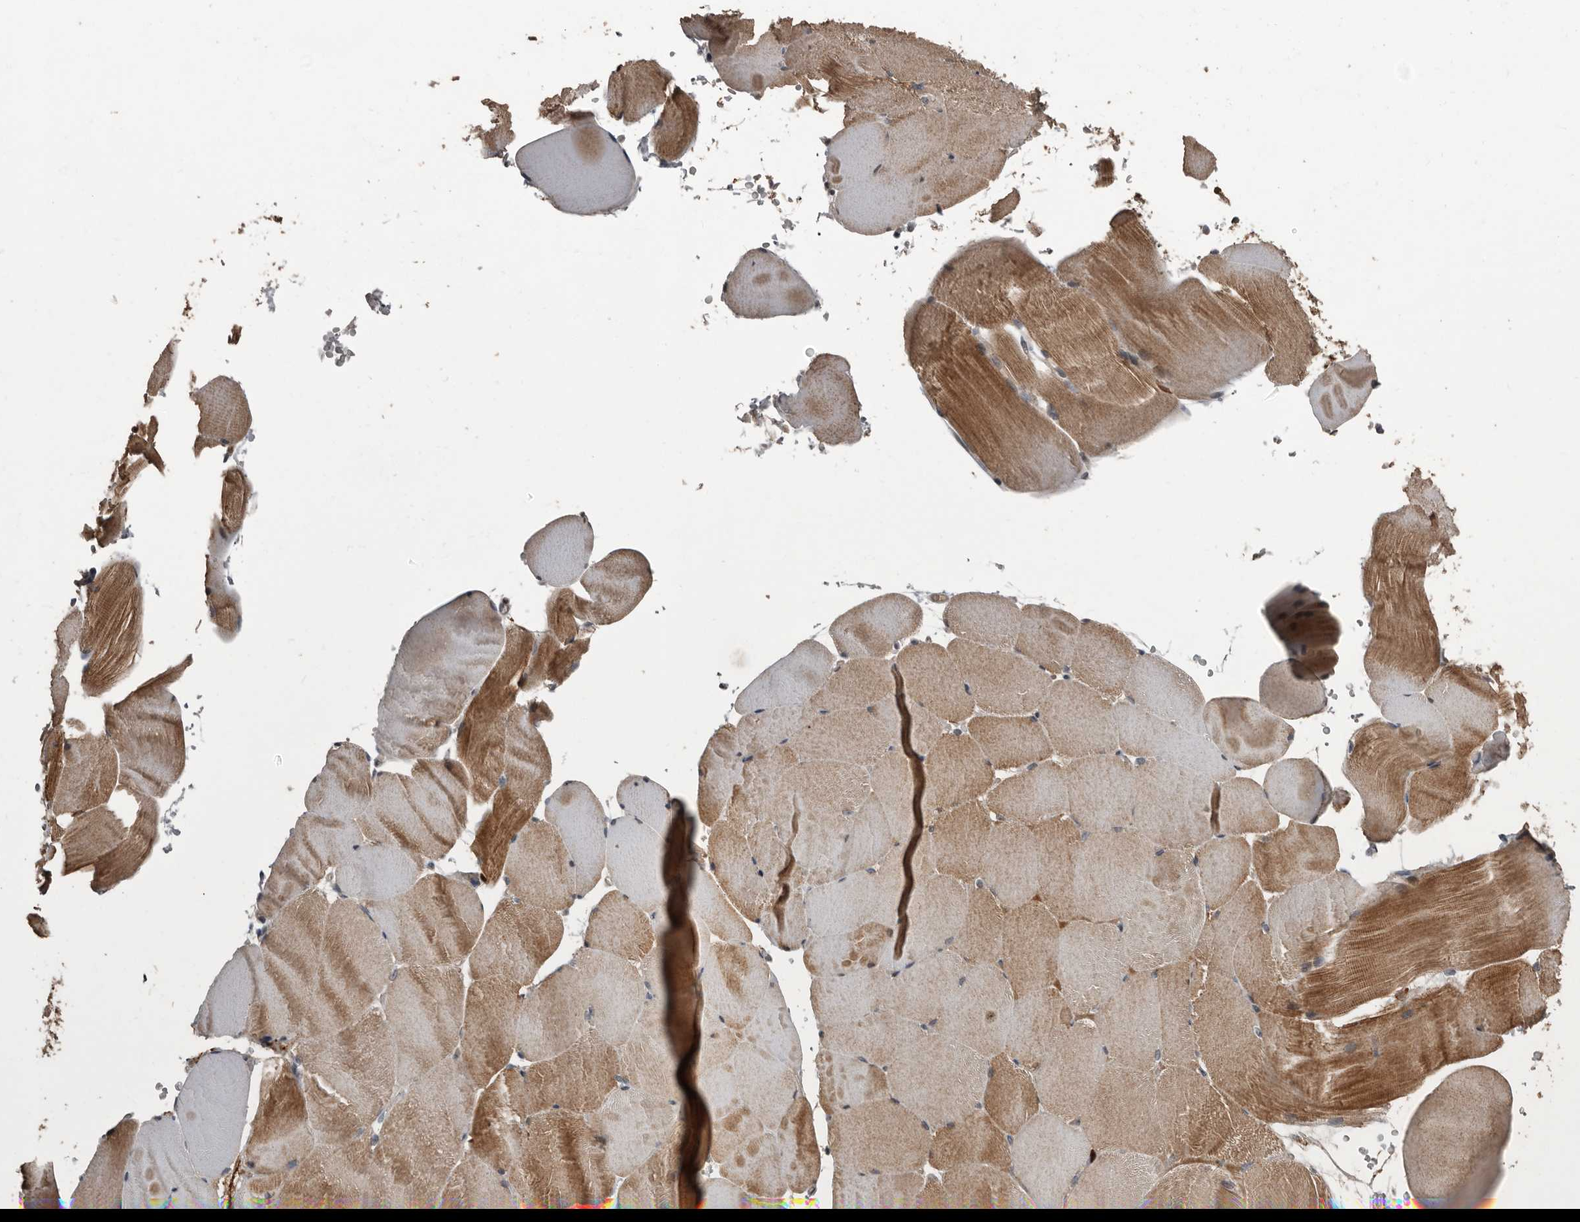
{"staining": {"intensity": "moderate", "quantity": "25%-75%", "location": "cytoplasmic/membranous"}, "tissue": "skeletal muscle", "cell_type": "Myocytes", "image_type": "normal", "snomed": [{"axis": "morphology", "description": "Normal tissue, NOS"}, {"axis": "topography", "description": "Skeletal muscle"}, {"axis": "topography", "description": "Parathyroid gland"}], "caption": "Immunohistochemical staining of unremarkable human skeletal muscle displays medium levels of moderate cytoplasmic/membranous positivity in about 25%-75% of myocytes.", "gene": "FSBP", "patient": {"sex": "female", "age": 37}}